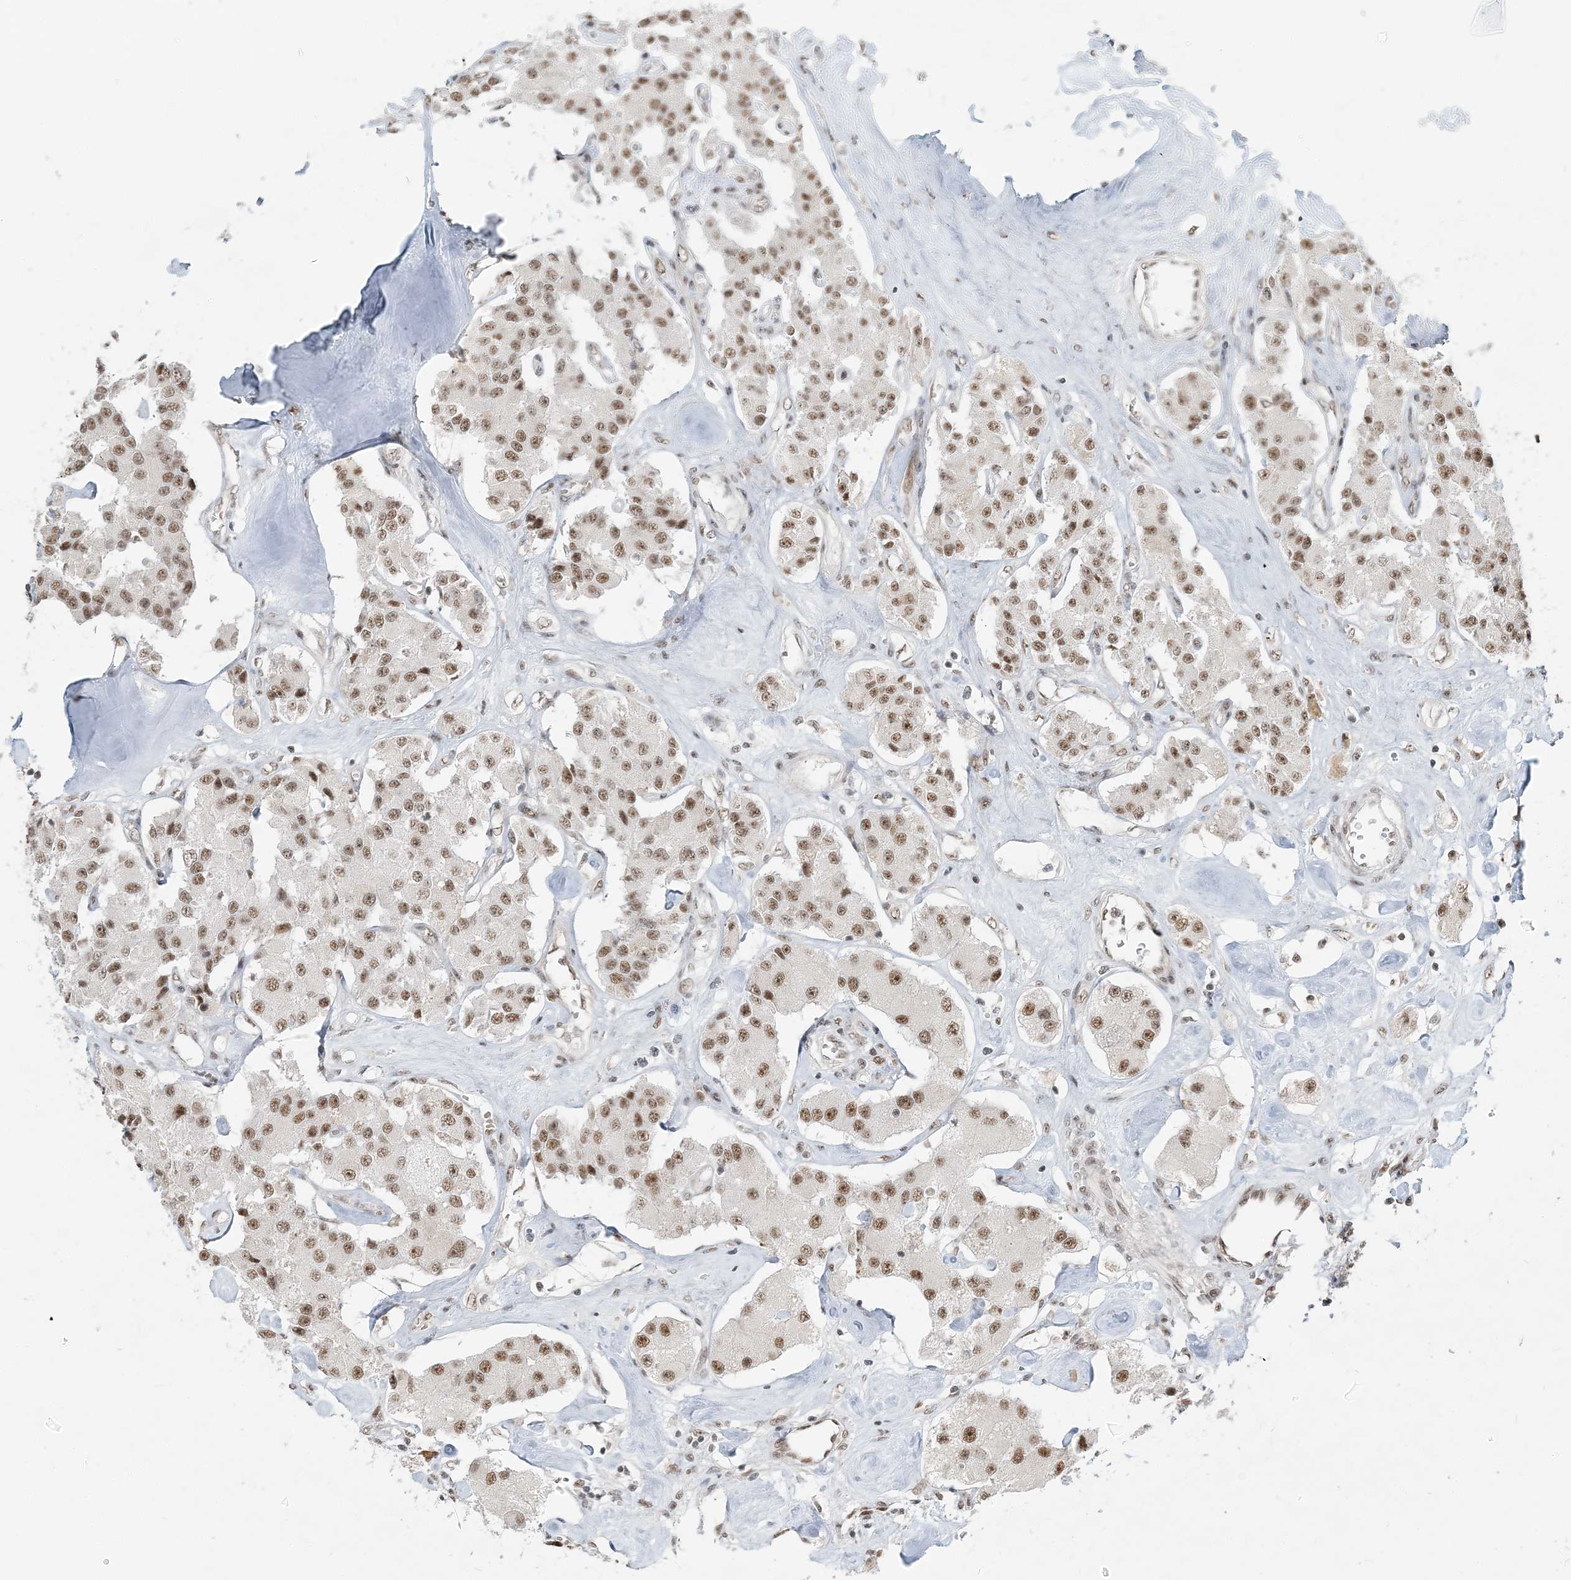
{"staining": {"intensity": "moderate", "quantity": ">75%", "location": "nuclear"}, "tissue": "carcinoid", "cell_type": "Tumor cells", "image_type": "cancer", "snomed": [{"axis": "morphology", "description": "Carcinoid, malignant, NOS"}, {"axis": "topography", "description": "Pancreas"}], "caption": "A brown stain highlights moderate nuclear expression of a protein in human carcinoid tumor cells.", "gene": "PLRG1", "patient": {"sex": "male", "age": 41}}